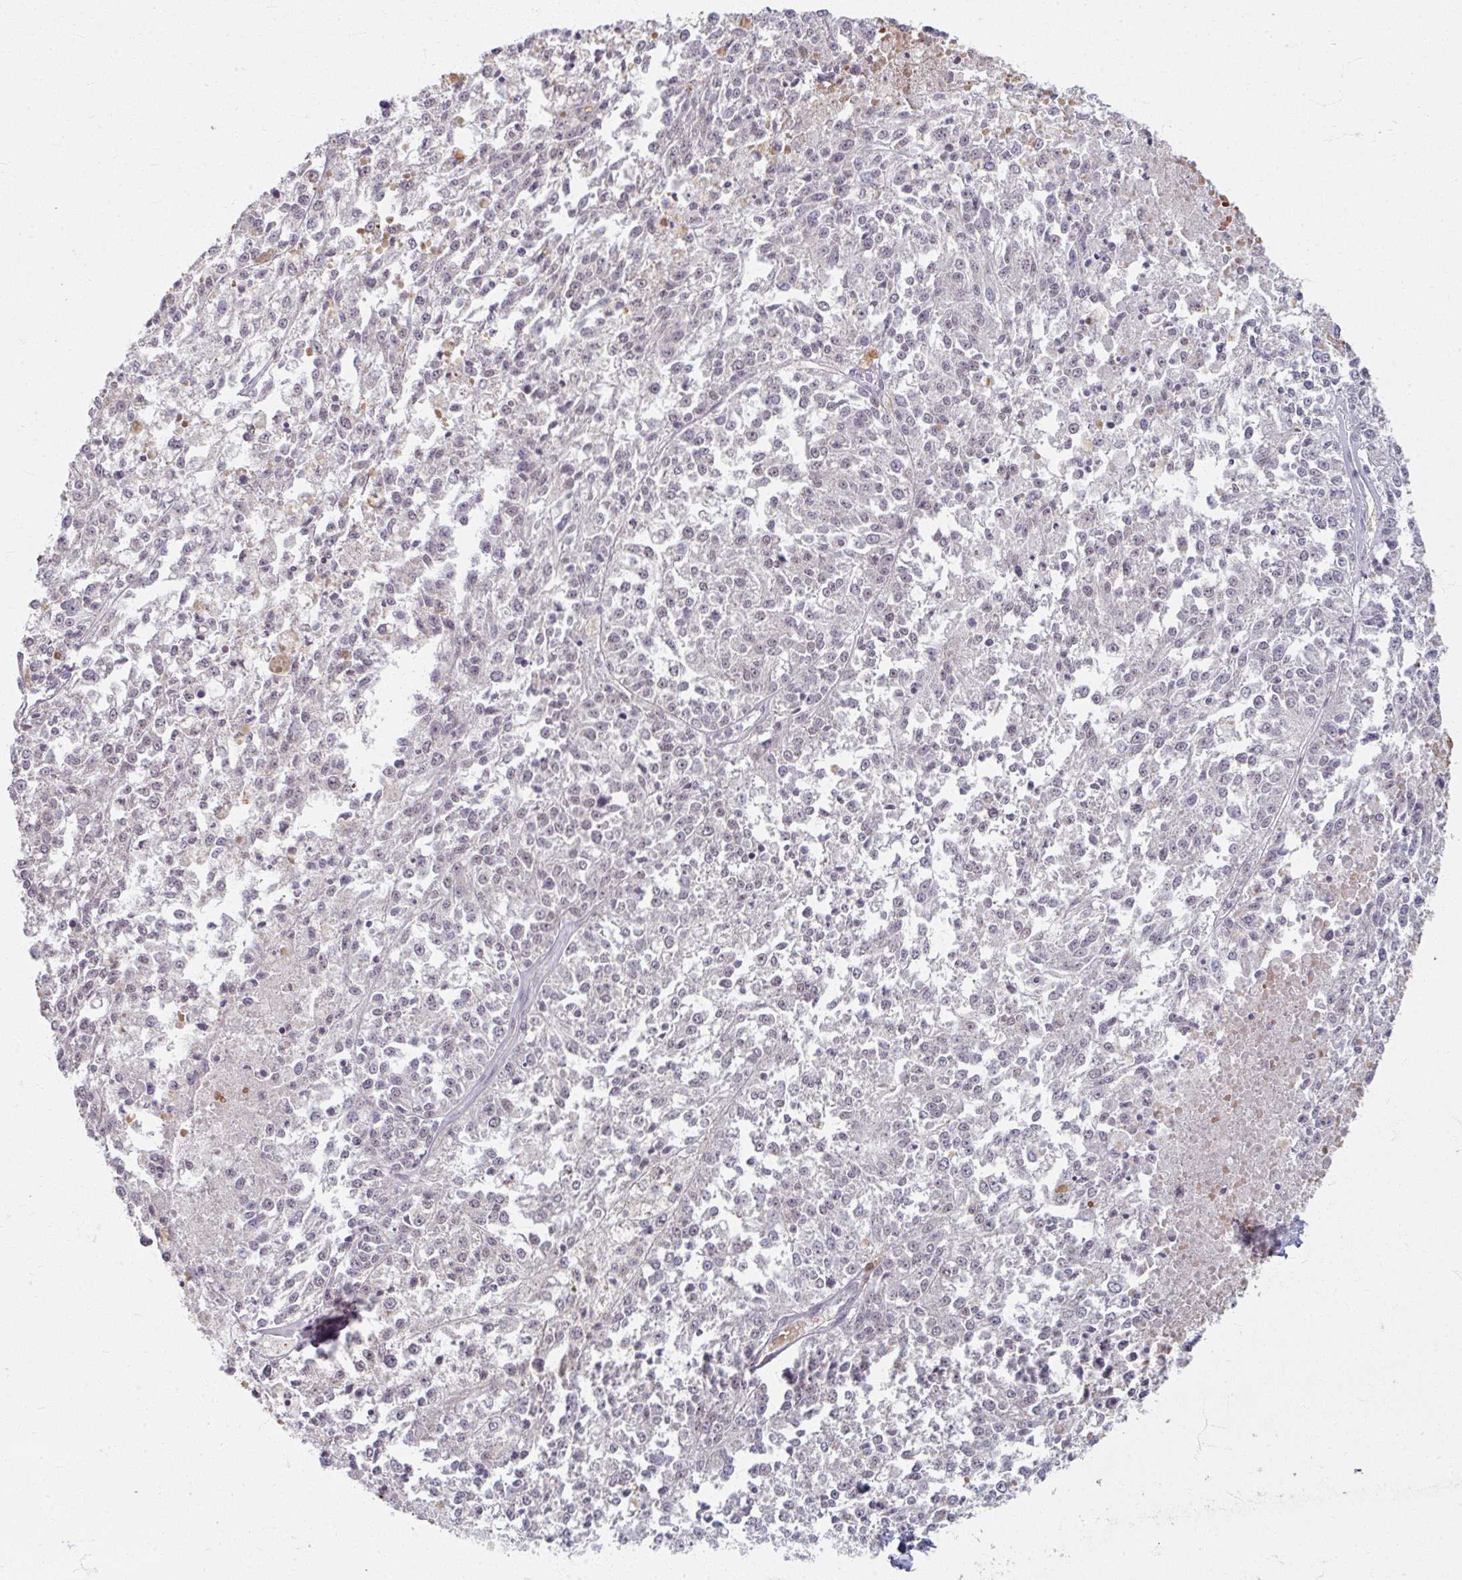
{"staining": {"intensity": "negative", "quantity": "none", "location": "none"}, "tissue": "melanoma", "cell_type": "Tumor cells", "image_type": "cancer", "snomed": [{"axis": "morphology", "description": "Malignant melanoma, NOS"}, {"axis": "topography", "description": "Skin"}], "caption": "This is a histopathology image of immunohistochemistry staining of malignant melanoma, which shows no expression in tumor cells. Brightfield microscopy of immunohistochemistry stained with DAB (brown) and hematoxylin (blue), captured at high magnification.", "gene": "KMT5C", "patient": {"sex": "female", "age": 64}}